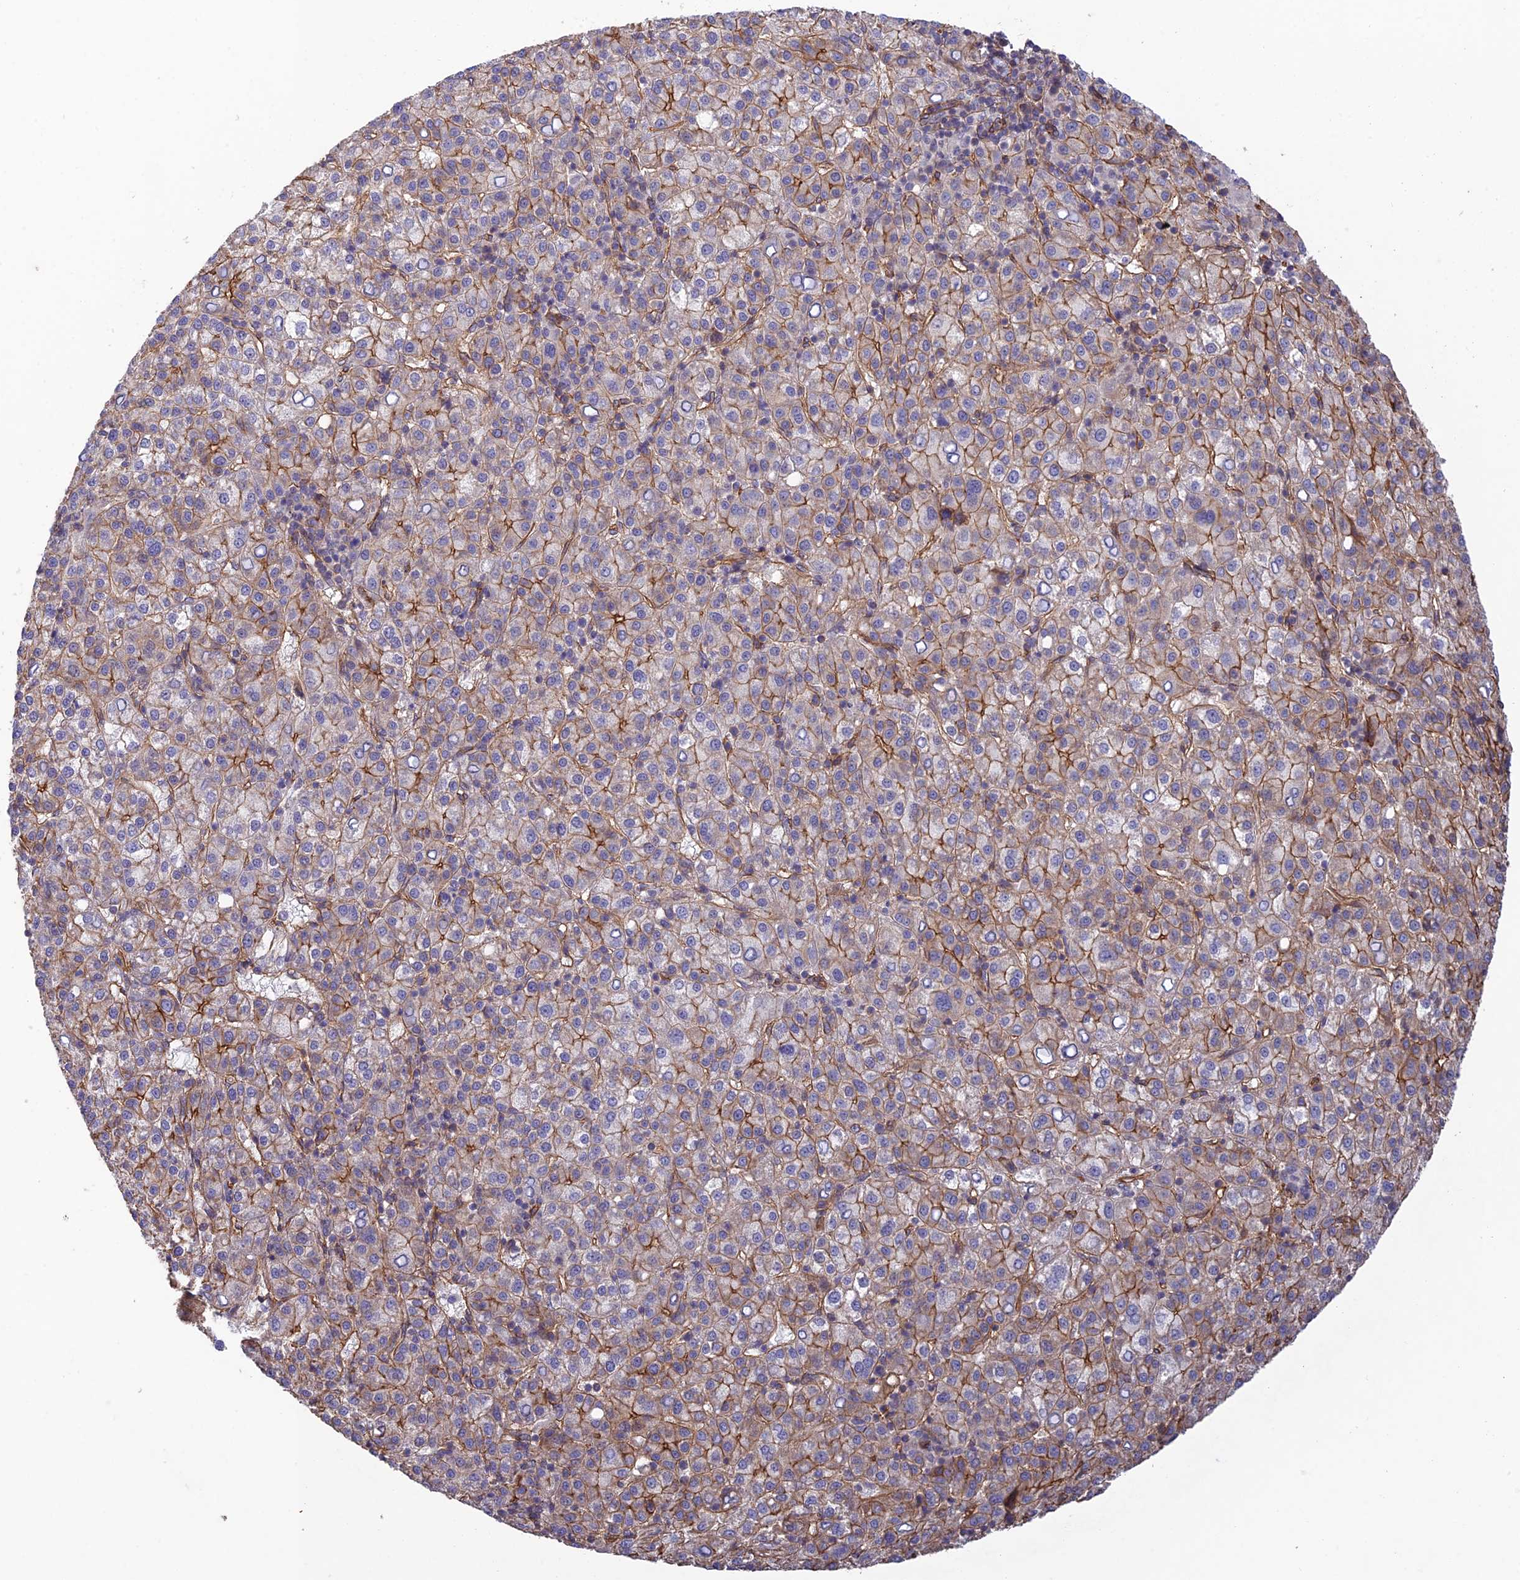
{"staining": {"intensity": "moderate", "quantity": "25%-75%", "location": "cytoplasmic/membranous"}, "tissue": "liver cancer", "cell_type": "Tumor cells", "image_type": "cancer", "snomed": [{"axis": "morphology", "description": "Carcinoma, Hepatocellular, NOS"}, {"axis": "topography", "description": "Liver"}], "caption": "This micrograph displays IHC staining of human liver hepatocellular carcinoma, with medium moderate cytoplasmic/membranous expression in about 25%-75% of tumor cells.", "gene": "HOMER2", "patient": {"sex": "female", "age": 58}}